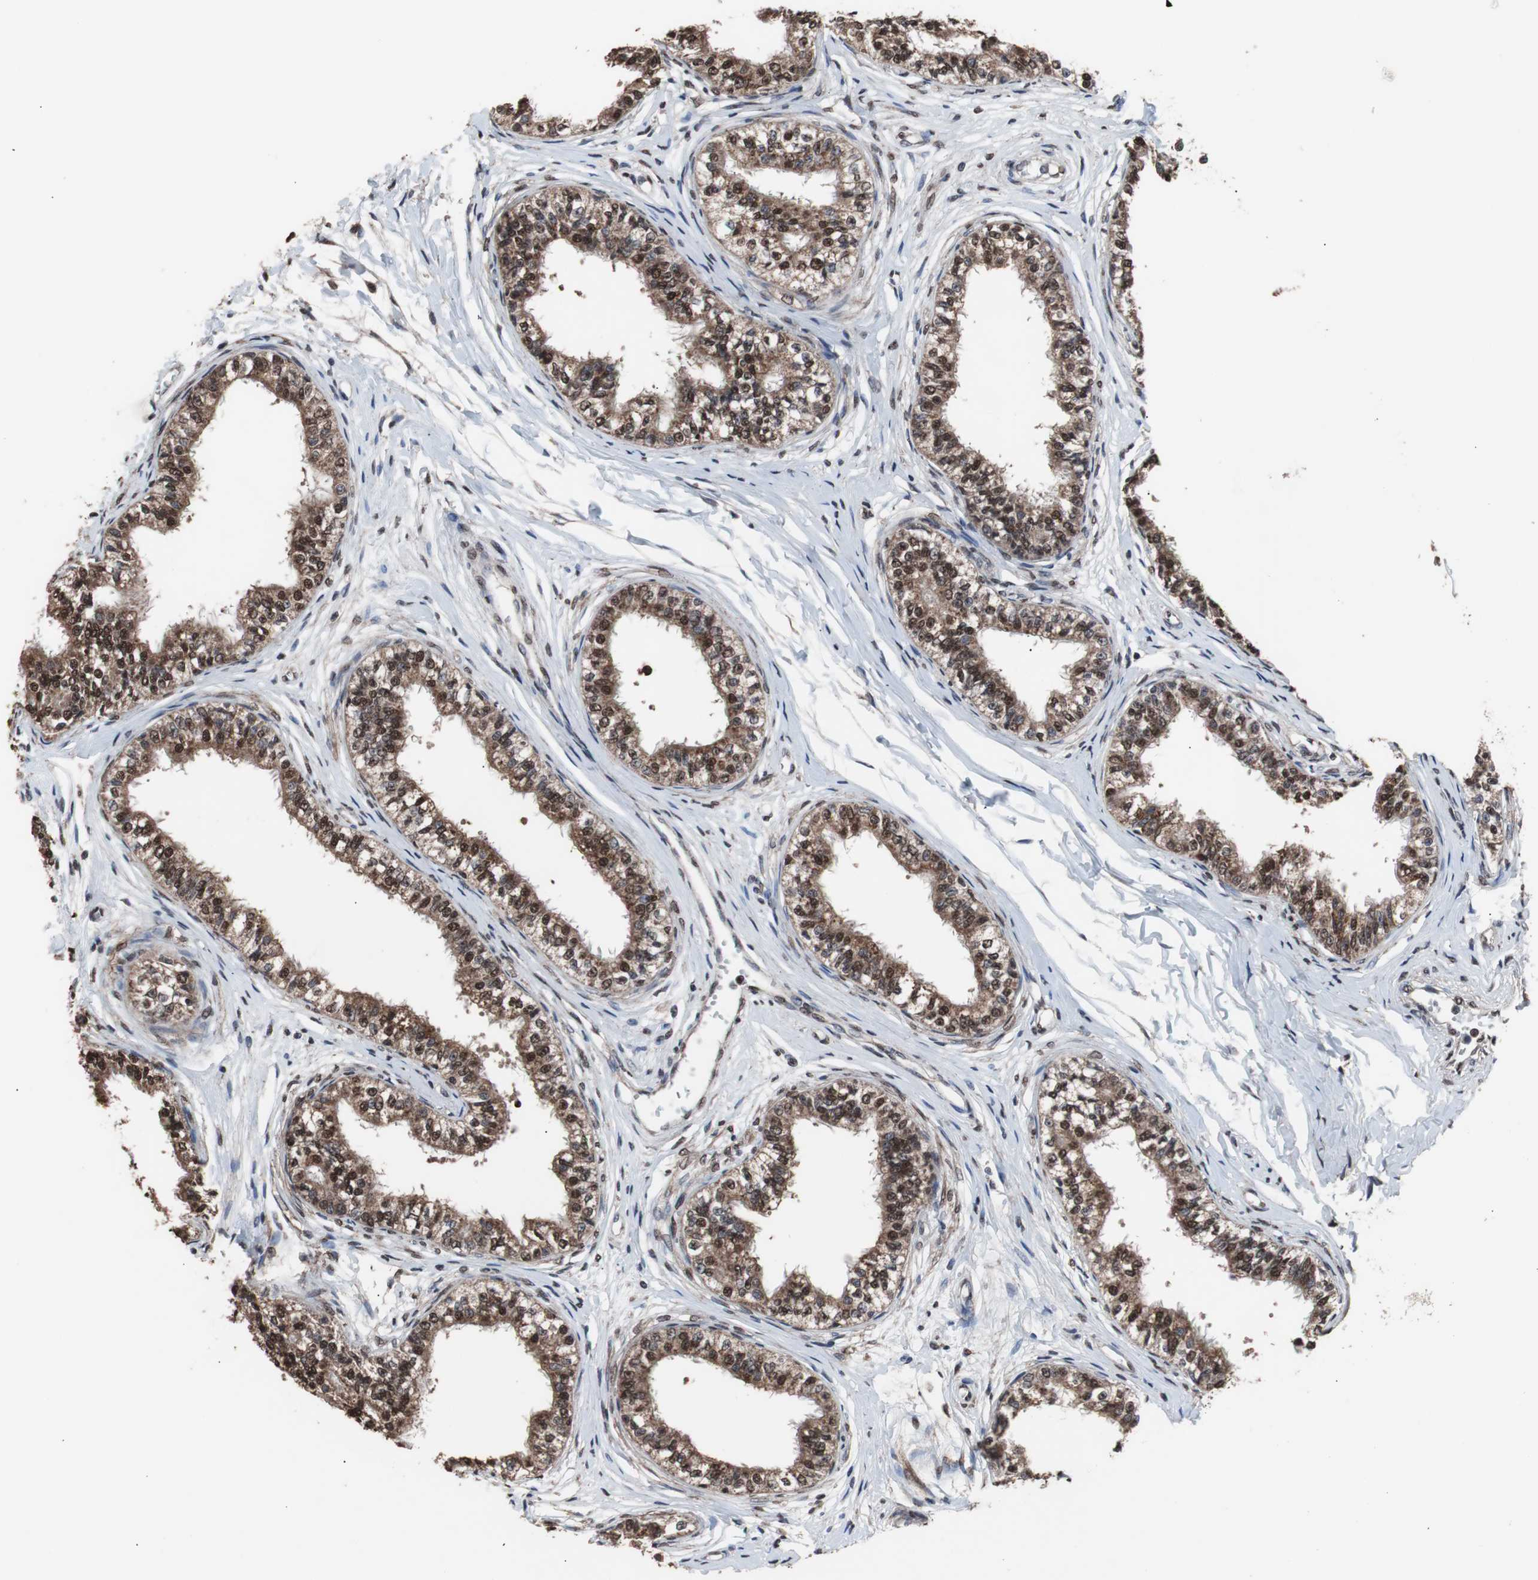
{"staining": {"intensity": "moderate", "quantity": ">75%", "location": "cytoplasmic/membranous,nuclear"}, "tissue": "epididymis", "cell_type": "Glandular cells", "image_type": "normal", "snomed": [{"axis": "morphology", "description": "Normal tissue, NOS"}, {"axis": "morphology", "description": "Adenocarcinoma, metastatic, NOS"}, {"axis": "topography", "description": "Testis"}, {"axis": "topography", "description": "Epididymis"}], "caption": "Normal epididymis exhibits moderate cytoplasmic/membranous,nuclear expression in about >75% of glandular cells.", "gene": "MED27", "patient": {"sex": "male", "age": 26}}